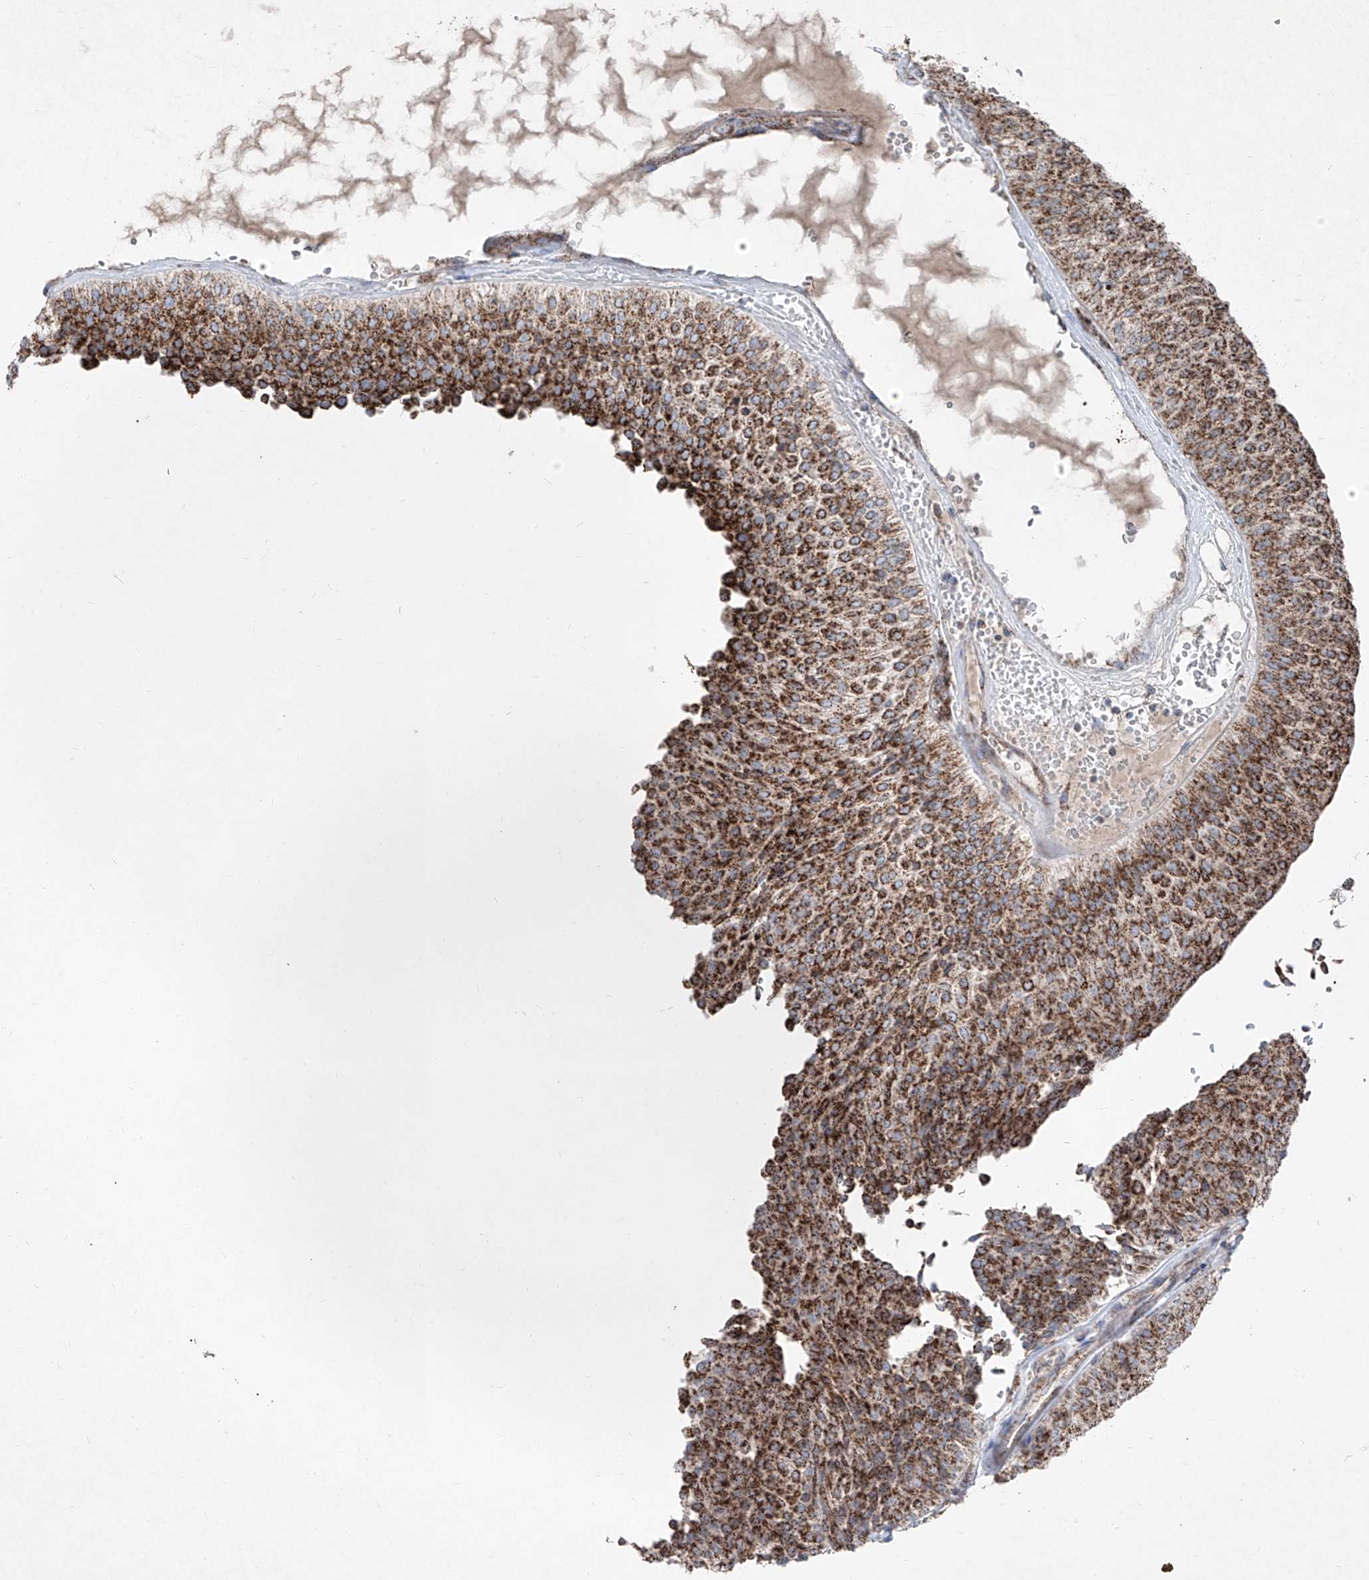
{"staining": {"intensity": "strong", "quantity": ">75%", "location": "cytoplasmic/membranous"}, "tissue": "urothelial cancer", "cell_type": "Tumor cells", "image_type": "cancer", "snomed": [{"axis": "morphology", "description": "Urothelial carcinoma, Low grade"}, {"axis": "topography", "description": "Urinary bladder"}], "caption": "Immunohistochemistry (IHC) photomicrograph of neoplastic tissue: urothelial carcinoma (low-grade) stained using IHC exhibits high levels of strong protein expression localized specifically in the cytoplasmic/membranous of tumor cells, appearing as a cytoplasmic/membranous brown color.", "gene": "ABCD3", "patient": {"sex": "male", "age": 78}}